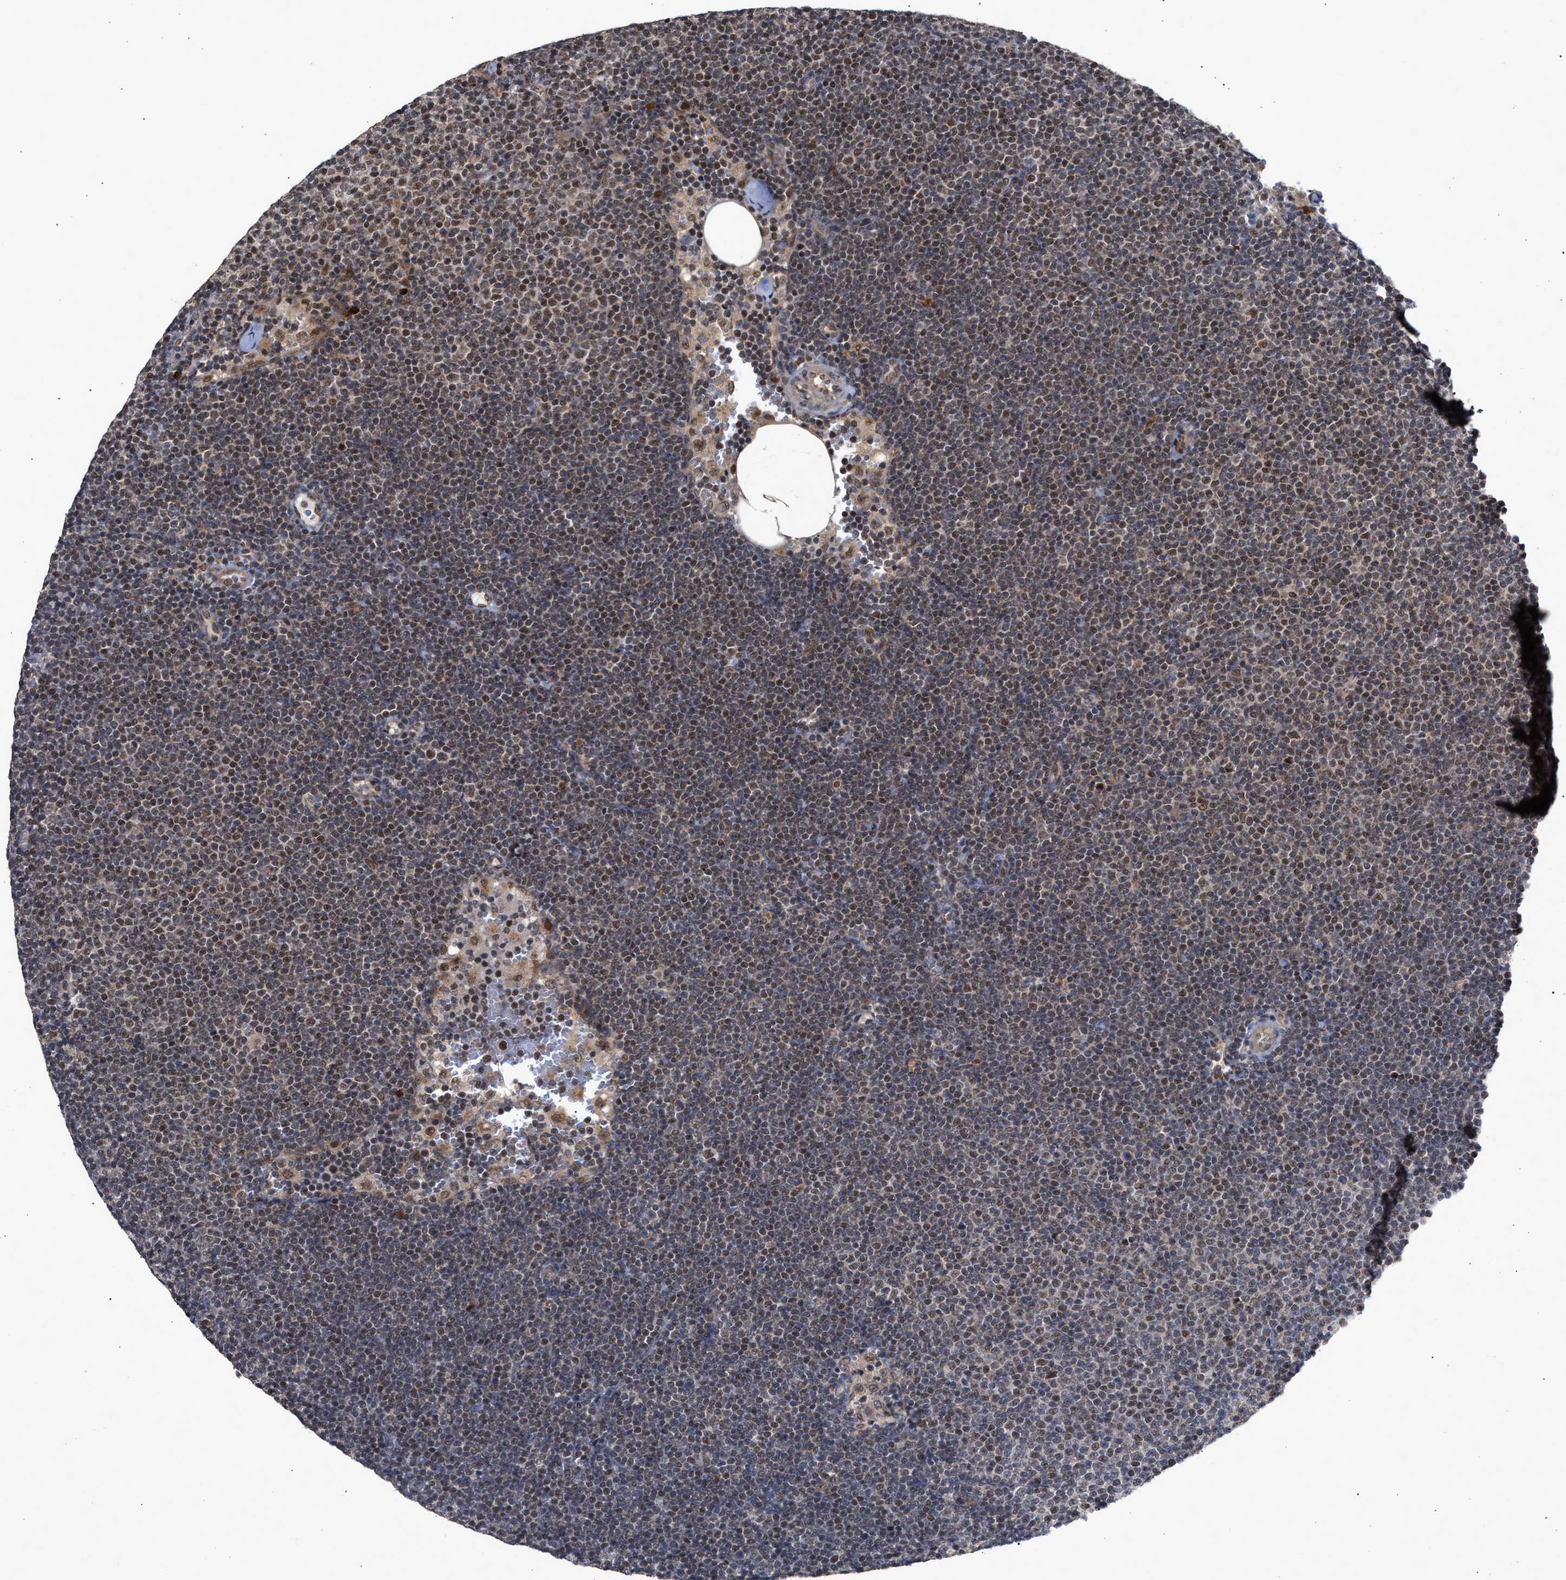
{"staining": {"intensity": "weak", "quantity": "25%-75%", "location": "nuclear"}, "tissue": "lymphoma", "cell_type": "Tumor cells", "image_type": "cancer", "snomed": [{"axis": "morphology", "description": "Malignant lymphoma, non-Hodgkin's type, Low grade"}, {"axis": "topography", "description": "Lymph node"}], "caption": "Tumor cells show low levels of weak nuclear staining in about 25%-75% of cells in lymphoma.", "gene": "MKNK2", "patient": {"sex": "female", "age": 53}}